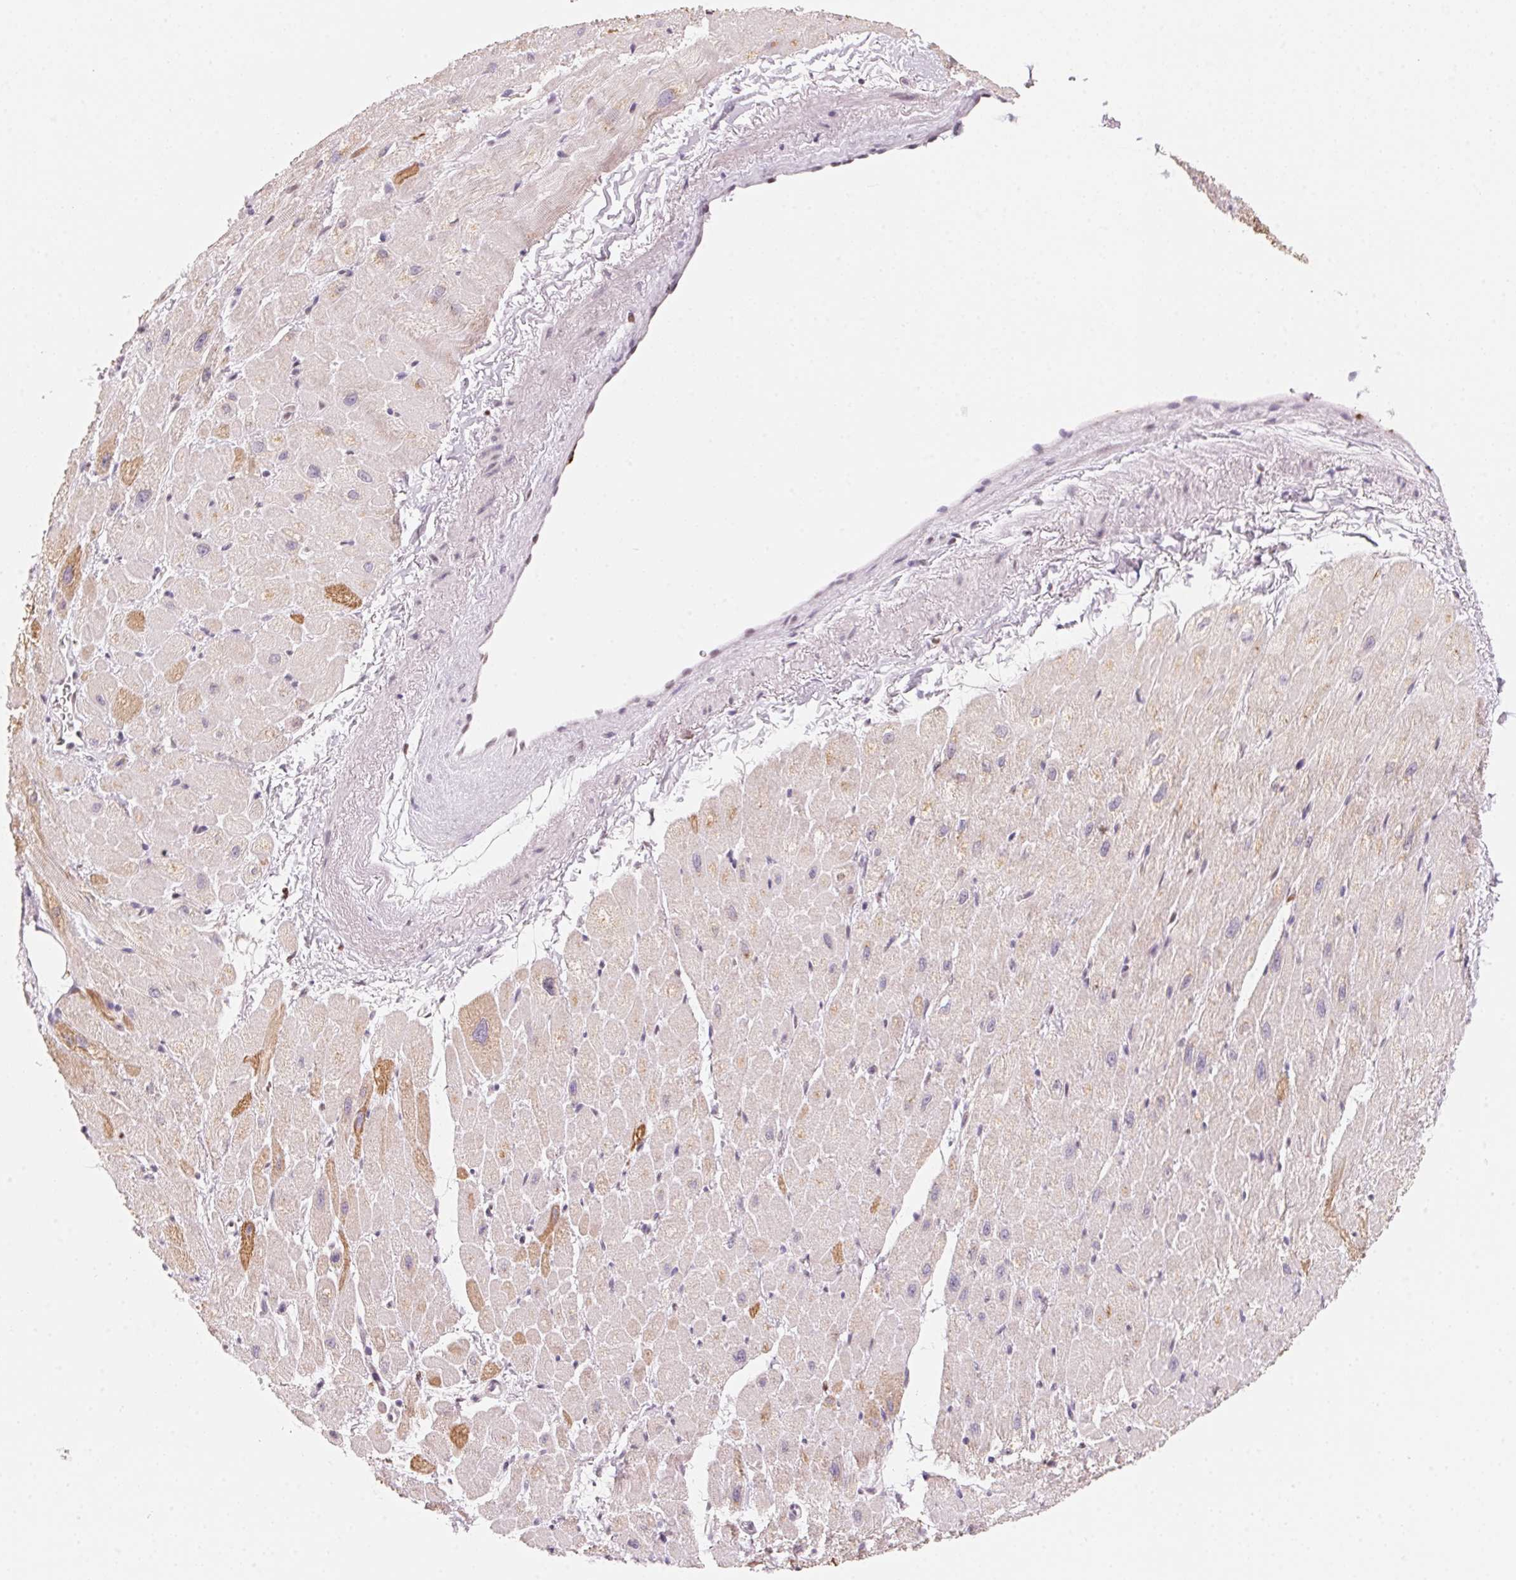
{"staining": {"intensity": "moderate", "quantity": "25%-75%", "location": "cytoplasmic/membranous"}, "tissue": "heart muscle", "cell_type": "Cardiomyocytes", "image_type": "normal", "snomed": [{"axis": "morphology", "description": "Normal tissue, NOS"}, {"axis": "topography", "description": "Heart"}], "caption": "Immunohistochemical staining of normal human heart muscle exhibits 25%-75% levels of moderate cytoplasmic/membranous protein expression in about 25%-75% of cardiomyocytes.", "gene": "ARHGAP22", "patient": {"sex": "male", "age": 62}}